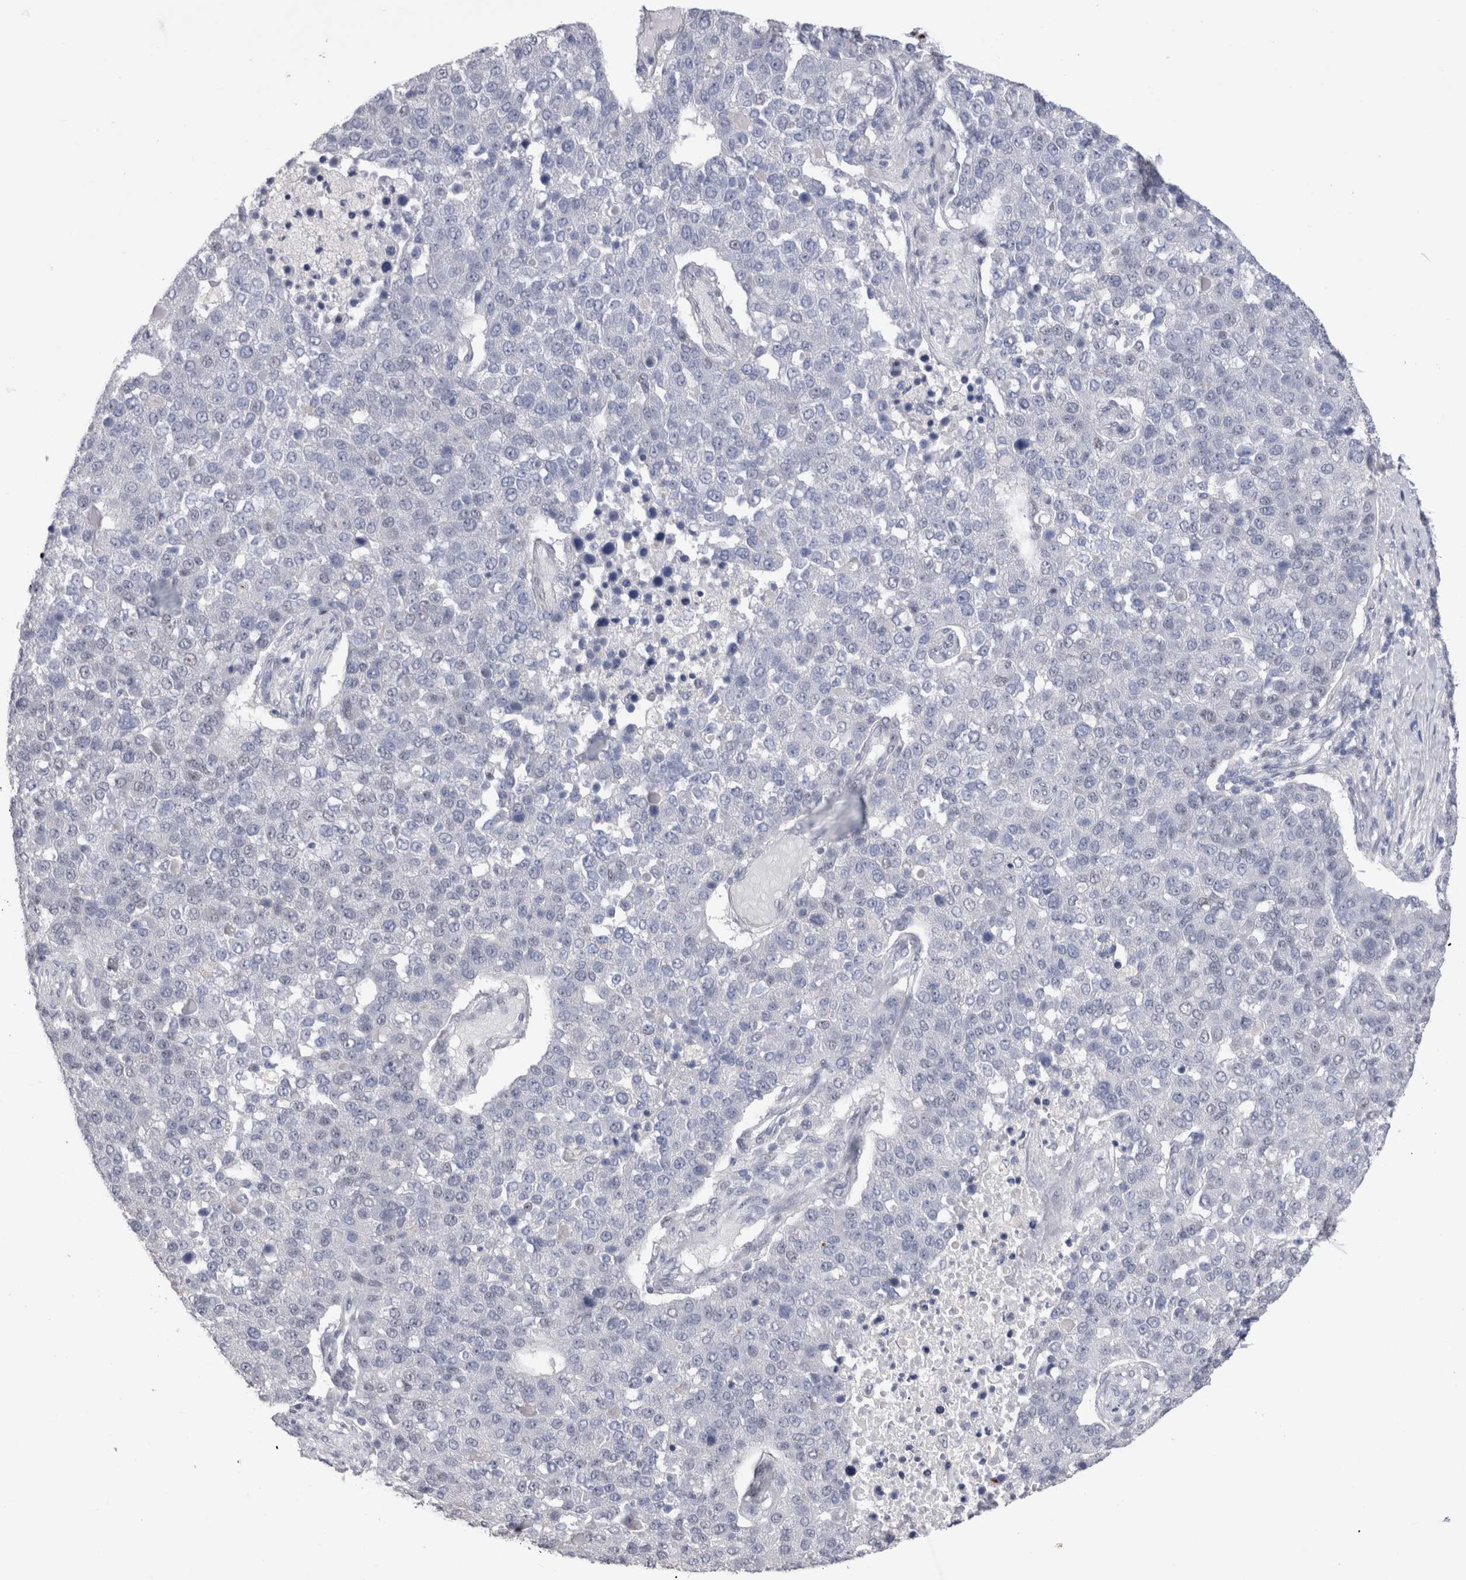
{"staining": {"intensity": "negative", "quantity": "none", "location": "none"}, "tissue": "pancreatic cancer", "cell_type": "Tumor cells", "image_type": "cancer", "snomed": [{"axis": "morphology", "description": "Adenocarcinoma, NOS"}, {"axis": "topography", "description": "Pancreas"}], "caption": "DAB immunohistochemical staining of human pancreatic cancer (adenocarcinoma) shows no significant expression in tumor cells.", "gene": "RBM6", "patient": {"sex": "female", "age": 61}}